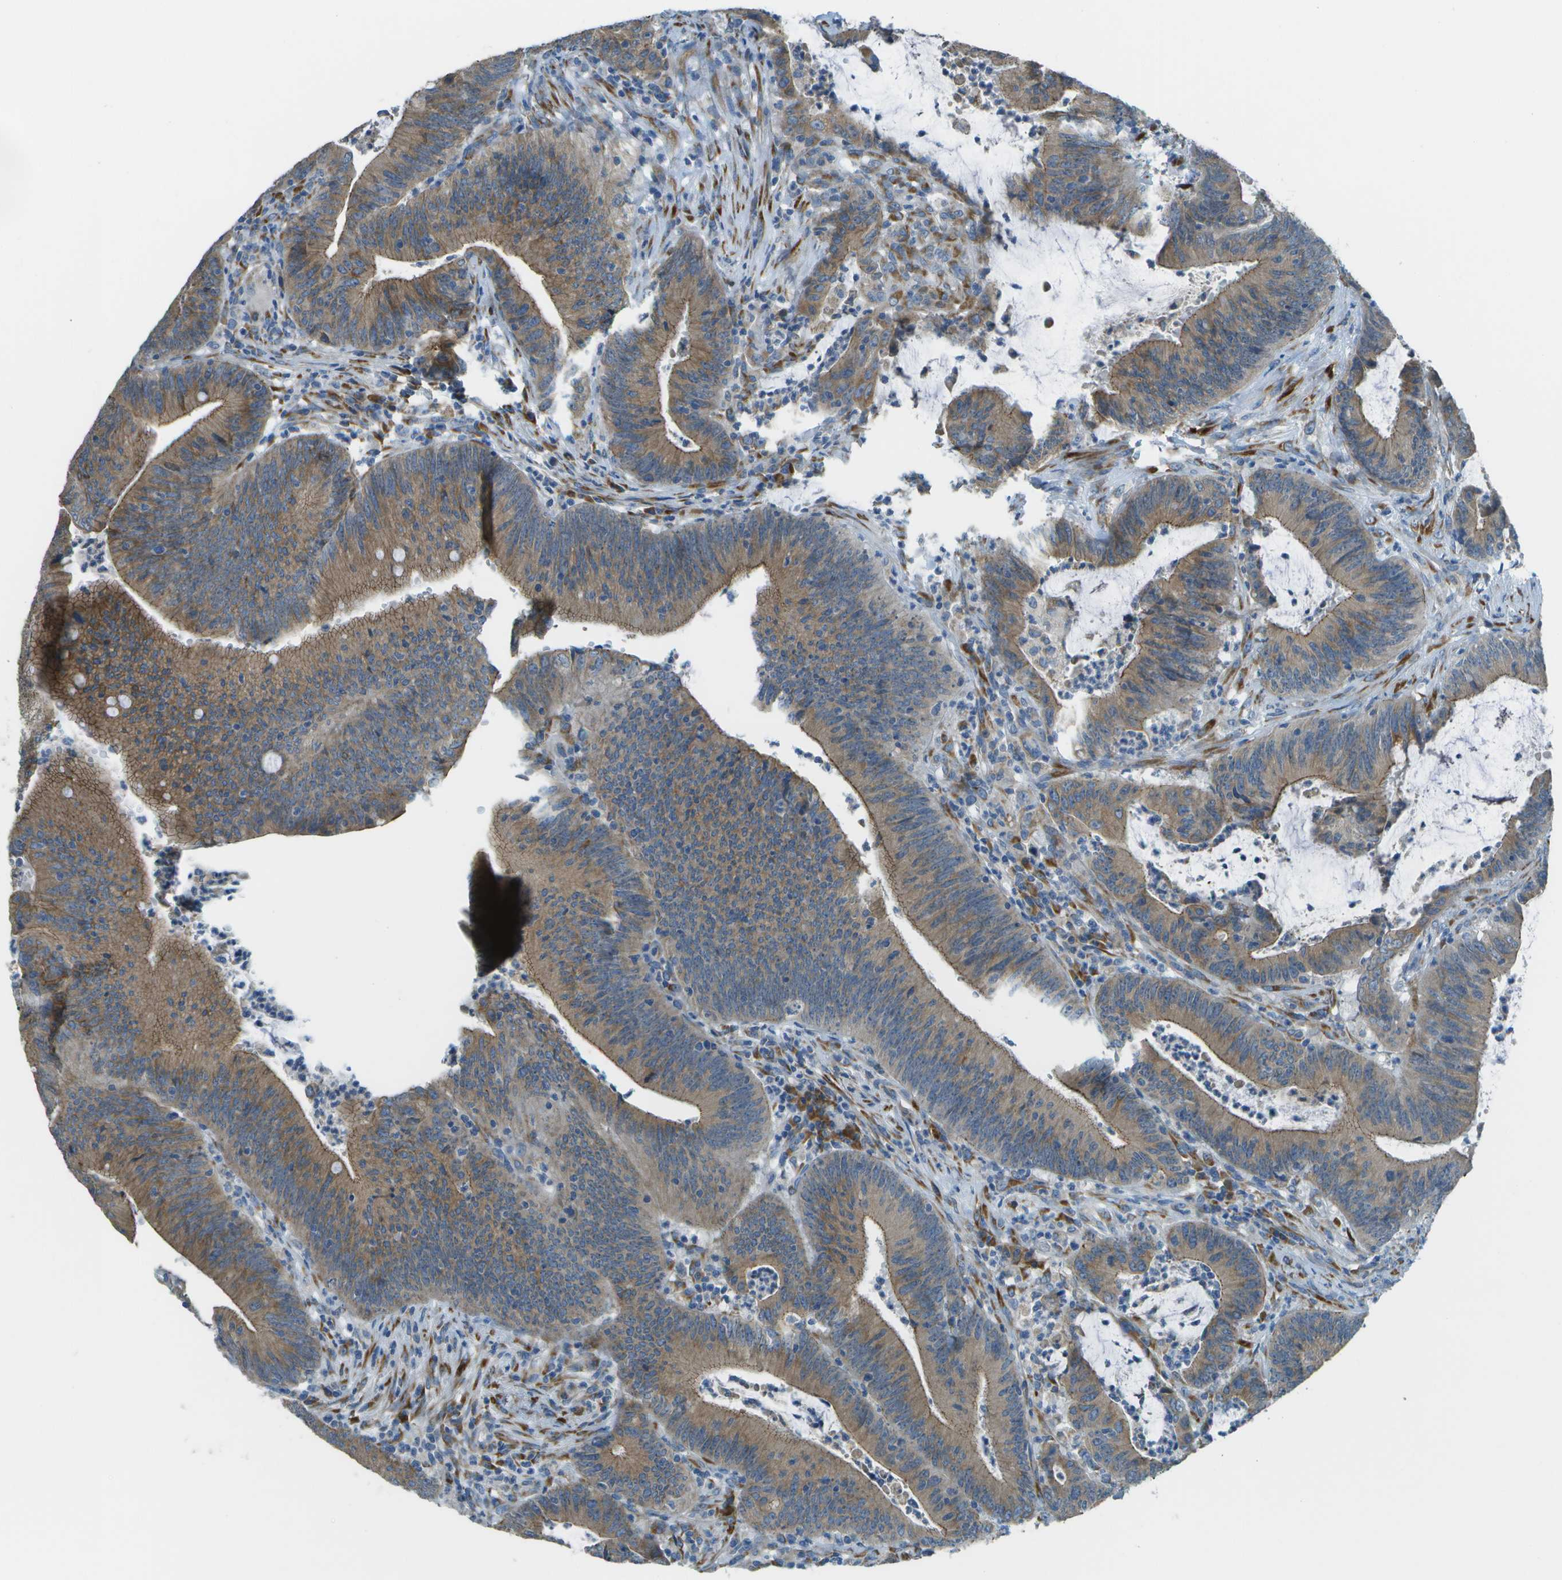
{"staining": {"intensity": "moderate", "quantity": ">75%", "location": "cytoplasmic/membranous"}, "tissue": "colorectal cancer", "cell_type": "Tumor cells", "image_type": "cancer", "snomed": [{"axis": "morphology", "description": "Normal tissue, NOS"}, {"axis": "morphology", "description": "Adenocarcinoma, NOS"}, {"axis": "topography", "description": "Rectum"}], "caption": "Immunohistochemistry (IHC) of human colorectal cancer (adenocarcinoma) reveals medium levels of moderate cytoplasmic/membranous positivity in about >75% of tumor cells.", "gene": "KCTD3", "patient": {"sex": "female", "age": 66}}